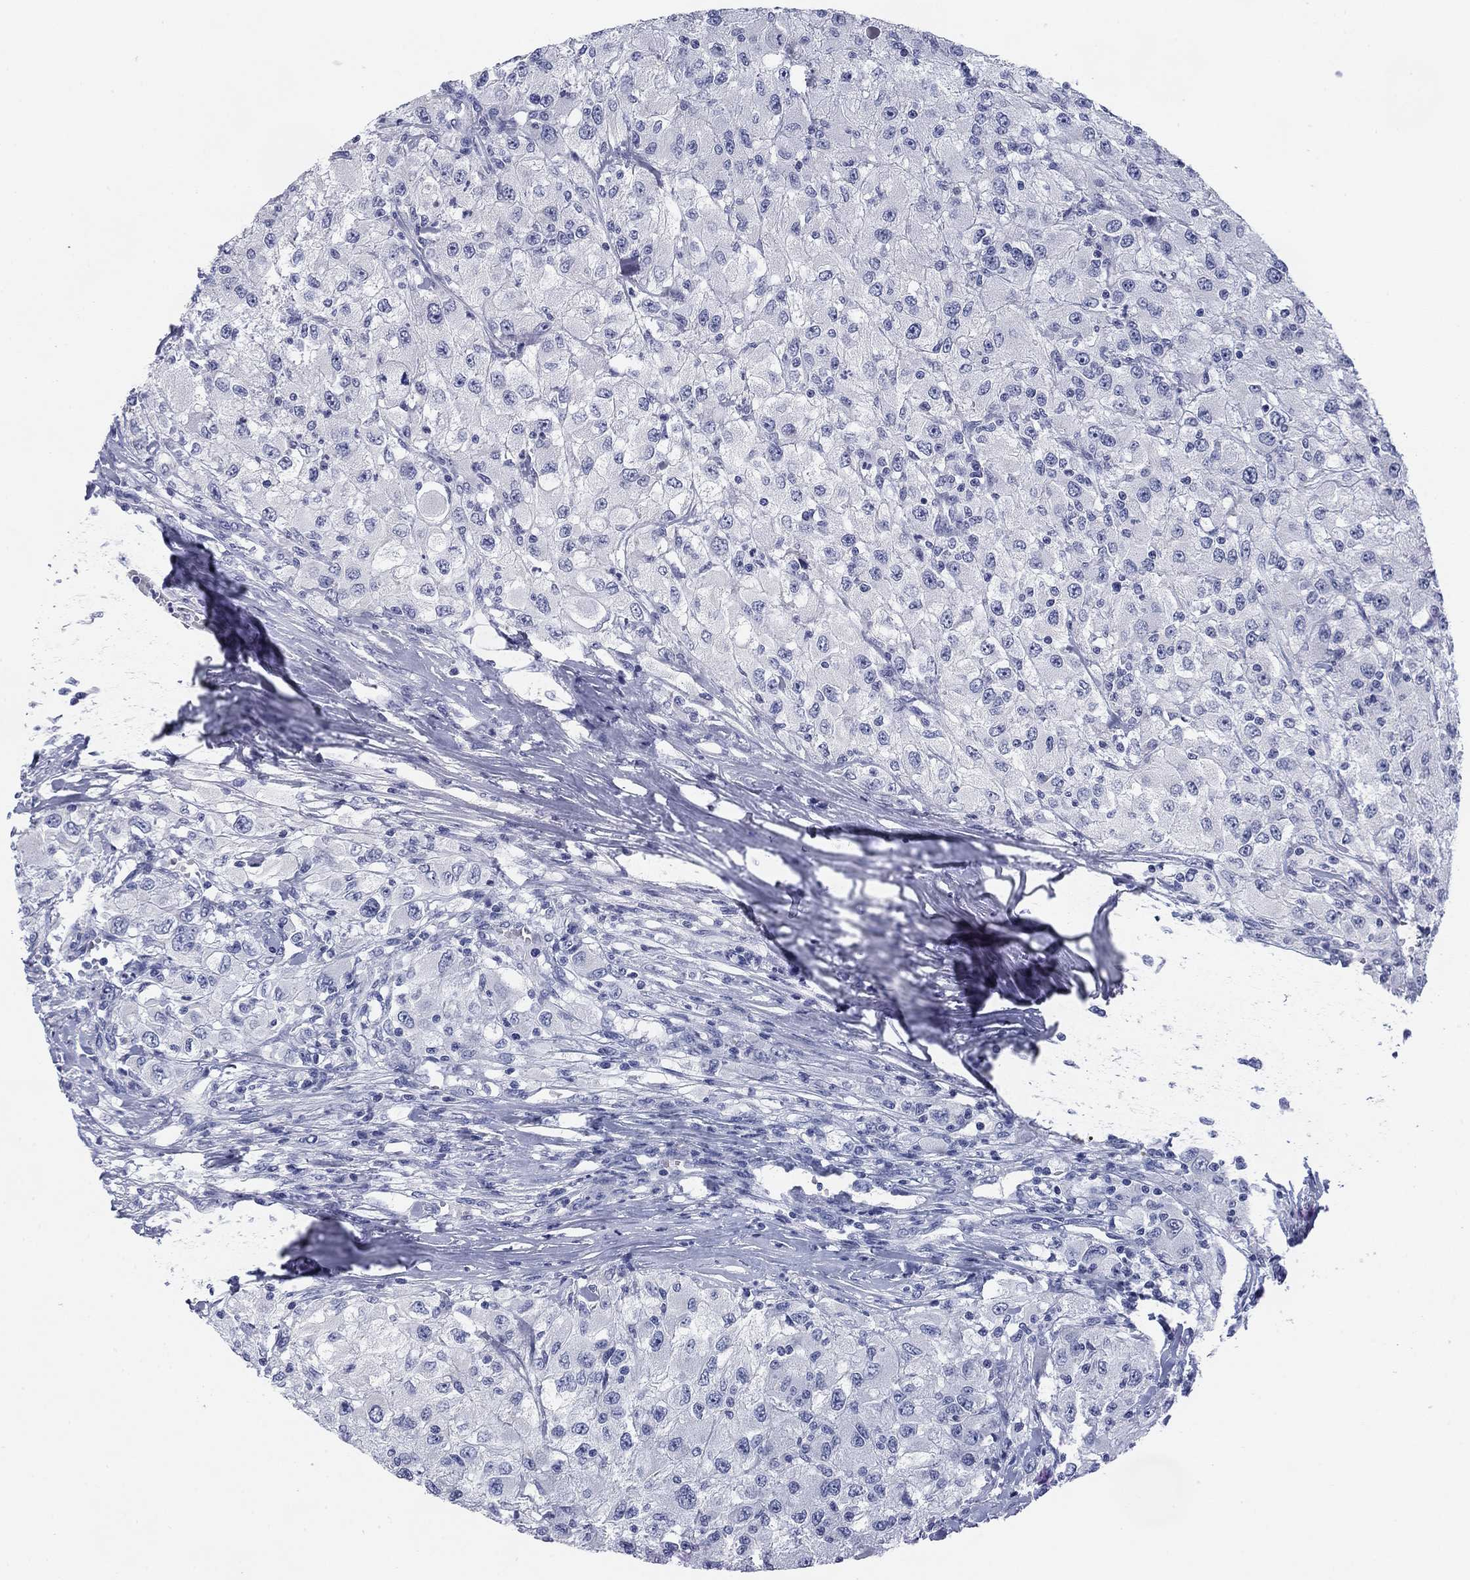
{"staining": {"intensity": "negative", "quantity": "none", "location": "none"}, "tissue": "renal cancer", "cell_type": "Tumor cells", "image_type": "cancer", "snomed": [{"axis": "morphology", "description": "Adenocarcinoma, NOS"}, {"axis": "topography", "description": "Kidney"}], "caption": "This is a micrograph of immunohistochemistry (IHC) staining of renal cancer, which shows no expression in tumor cells.", "gene": "PRPH", "patient": {"sex": "female", "age": 67}}